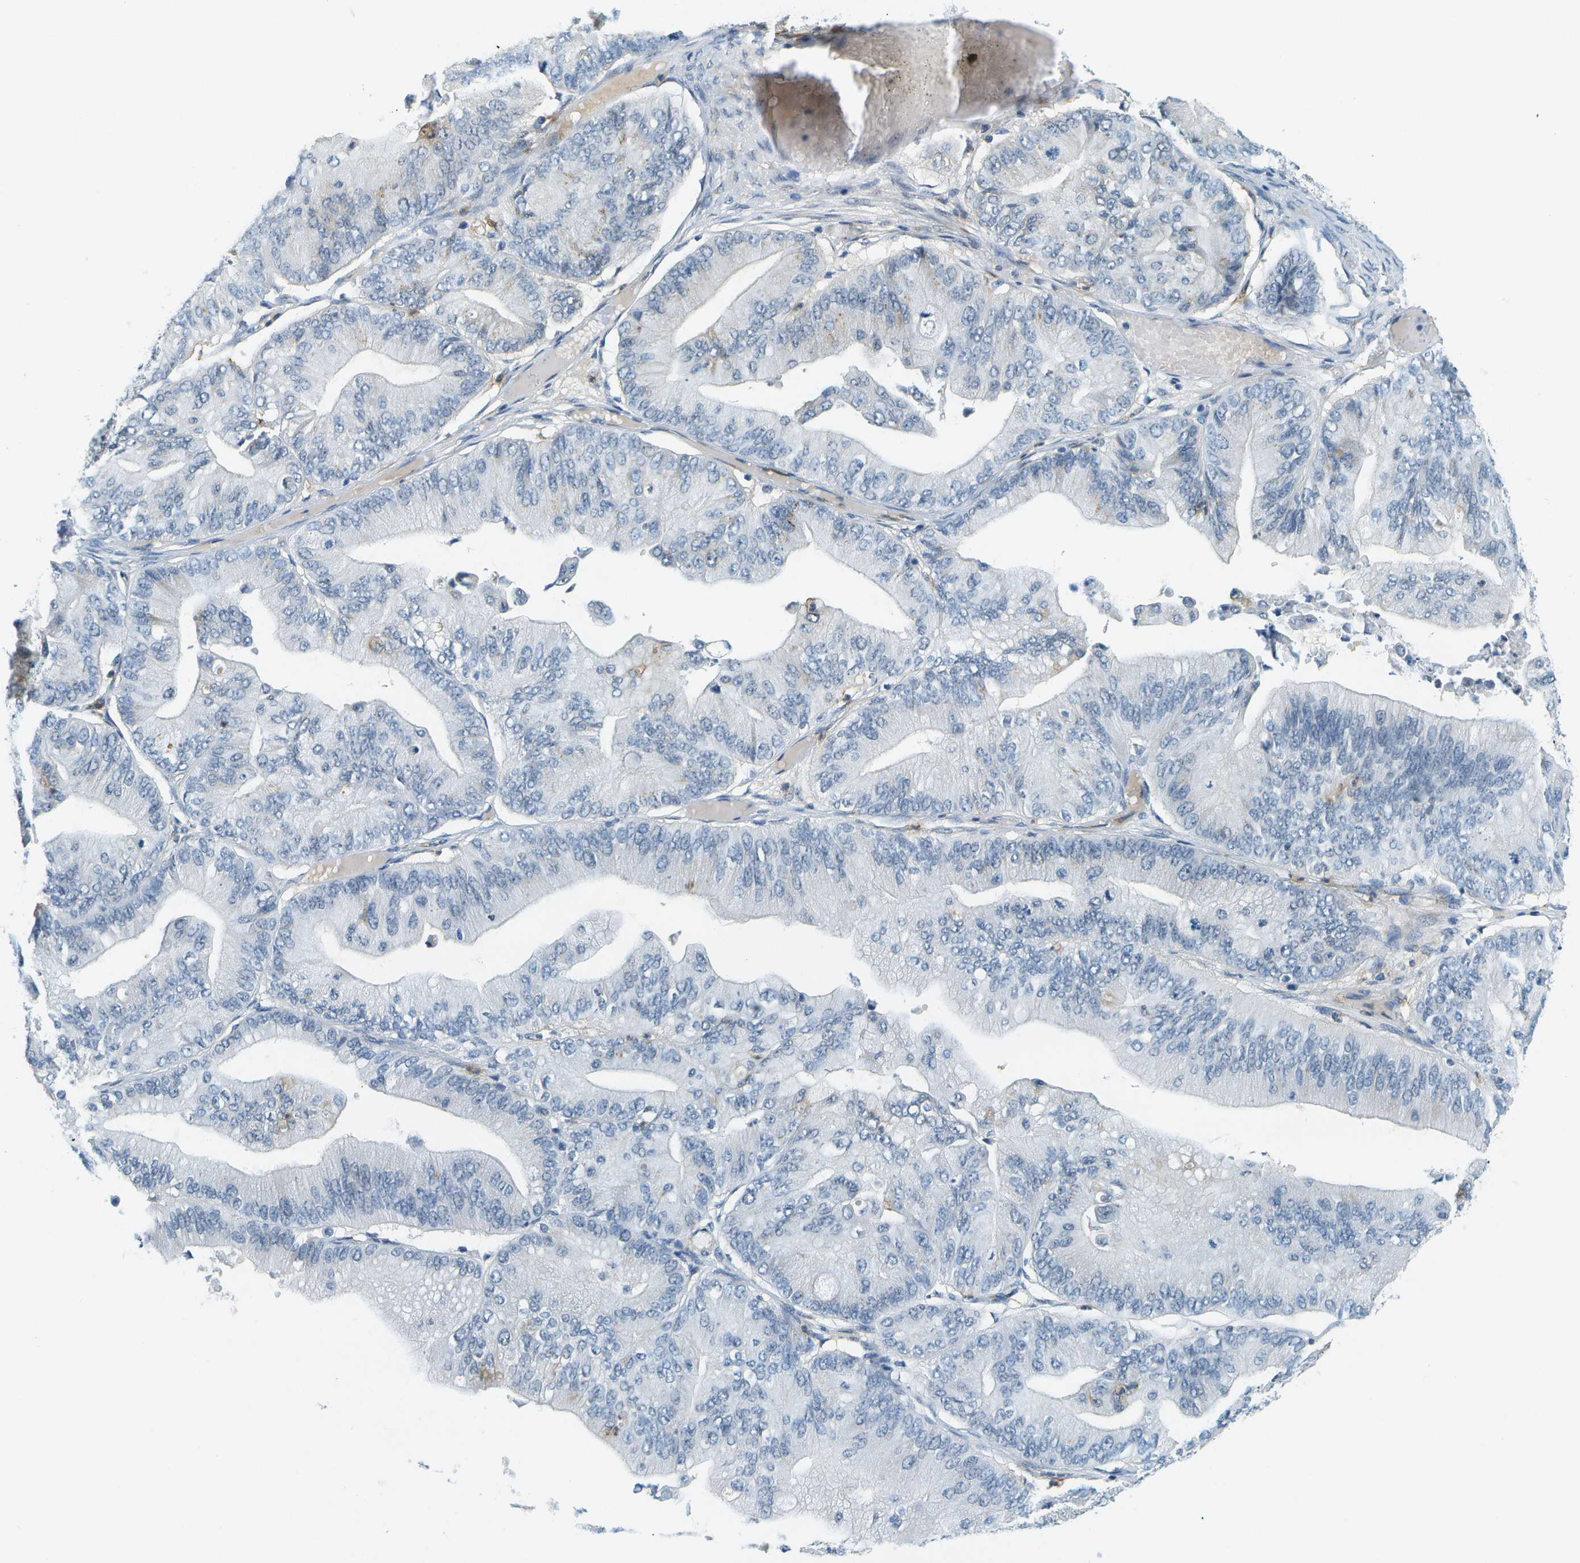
{"staining": {"intensity": "negative", "quantity": "none", "location": "none"}, "tissue": "ovarian cancer", "cell_type": "Tumor cells", "image_type": "cancer", "snomed": [{"axis": "morphology", "description": "Cystadenocarcinoma, mucinous, NOS"}, {"axis": "topography", "description": "Ovary"}], "caption": "Image shows no significant protein staining in tumor cells of ovarian mucinous cystadenocarcinoma.", "gene": "RASGRP2", "patient": {"sex": "female", "age": 61}}